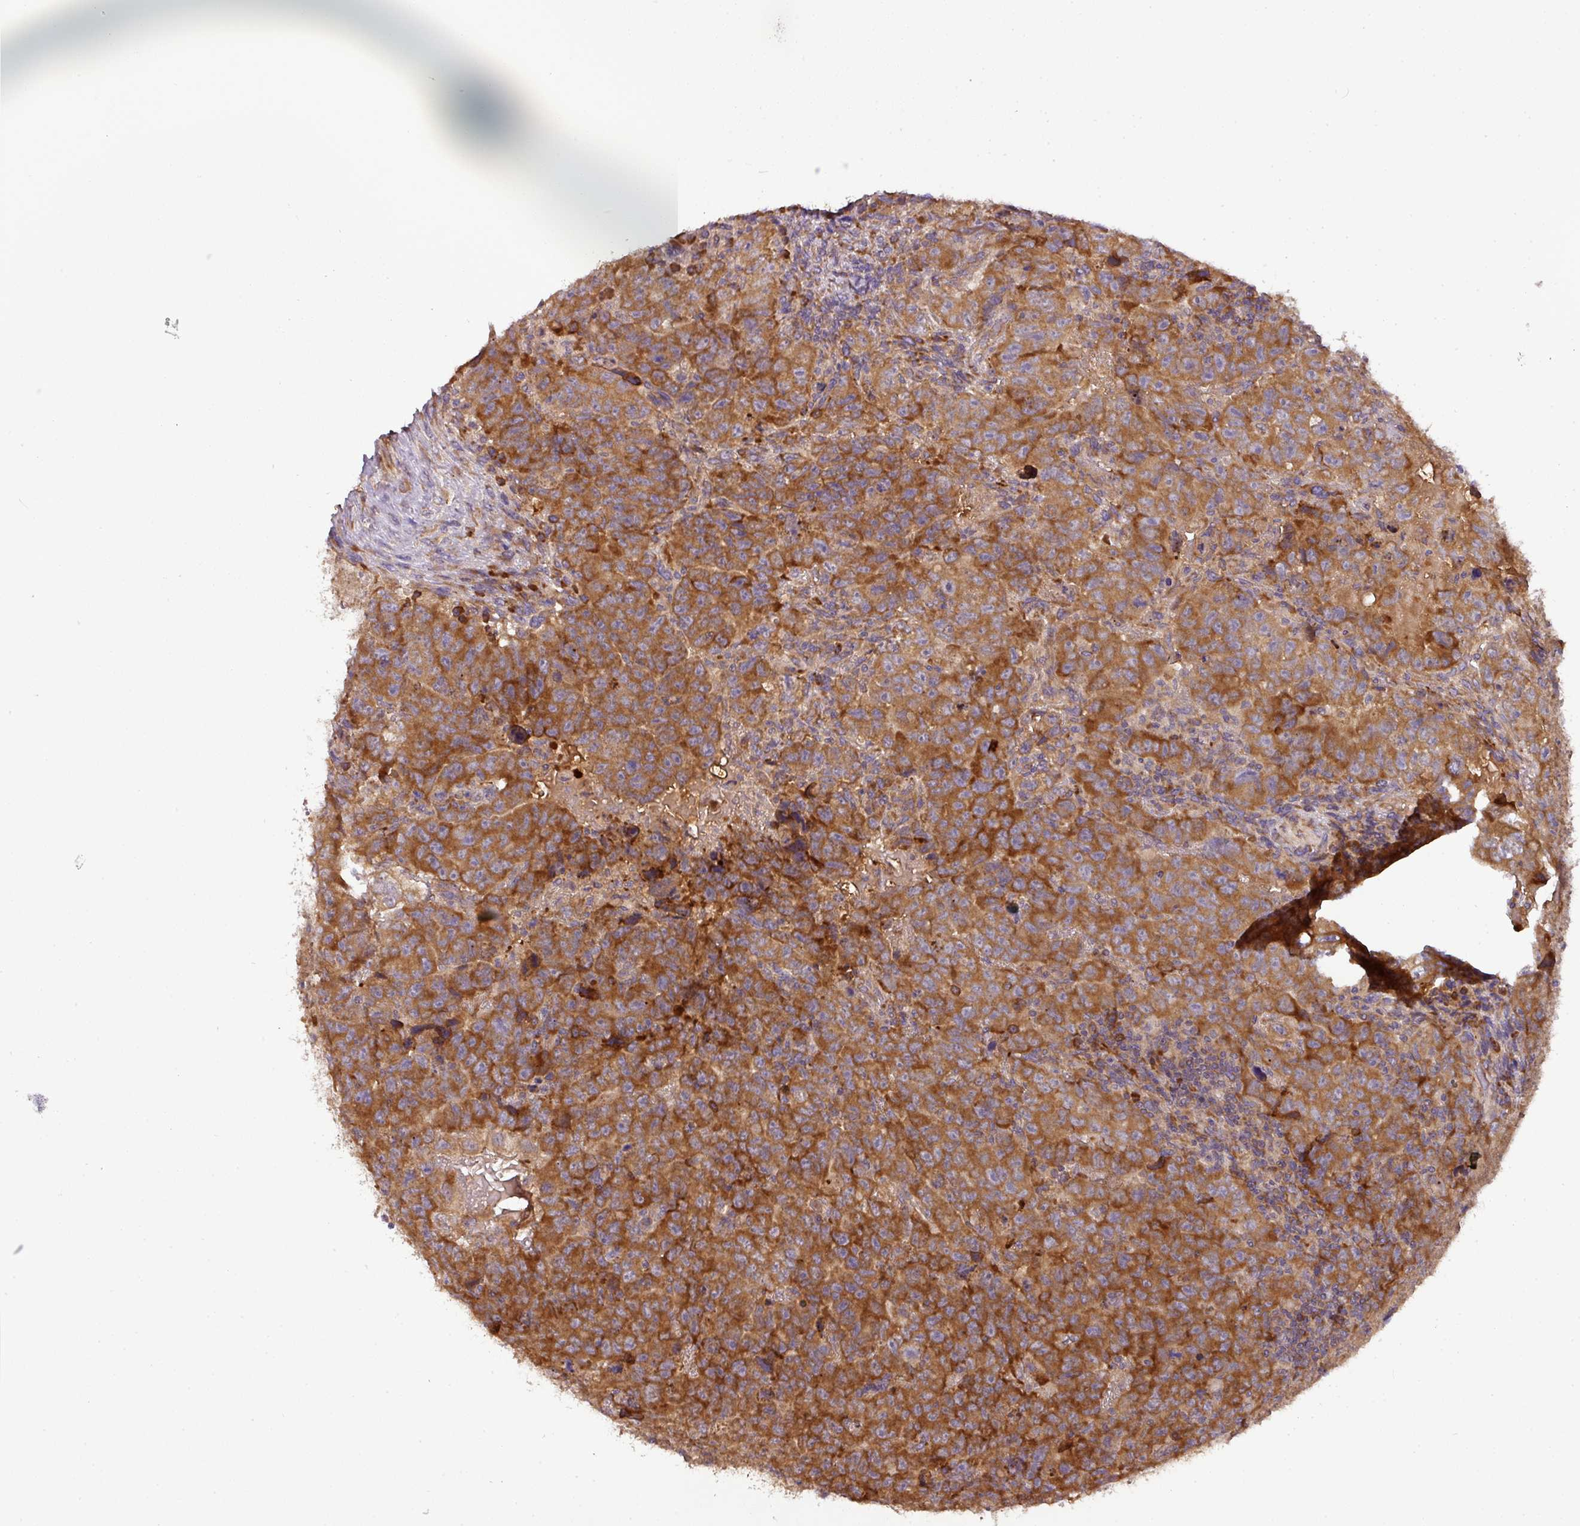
{"staining": {"intensity": "strong", "quantity": ">75%", "location": "cytoplasmic/membranous"}, "tissue": "testis cancer", "cell_type": "Tumor cells", "image_type": "cancer", "snomed": [{"axis": "morphology", "description": "Carcinoma, Embryonal, NOS"}, {"axis": "topography", "description": "Testis"}], "caption": "An immunohistochemistry (IHC) photomicrograph of neoplastic tissue is shown. Protein staining in brown shows strong cytoplasmic/membranous positivity in embryonal carcinoma (testis) within tumor cells.", "gene": "GALP", "patient": {"sex": "male", "age": 24}}